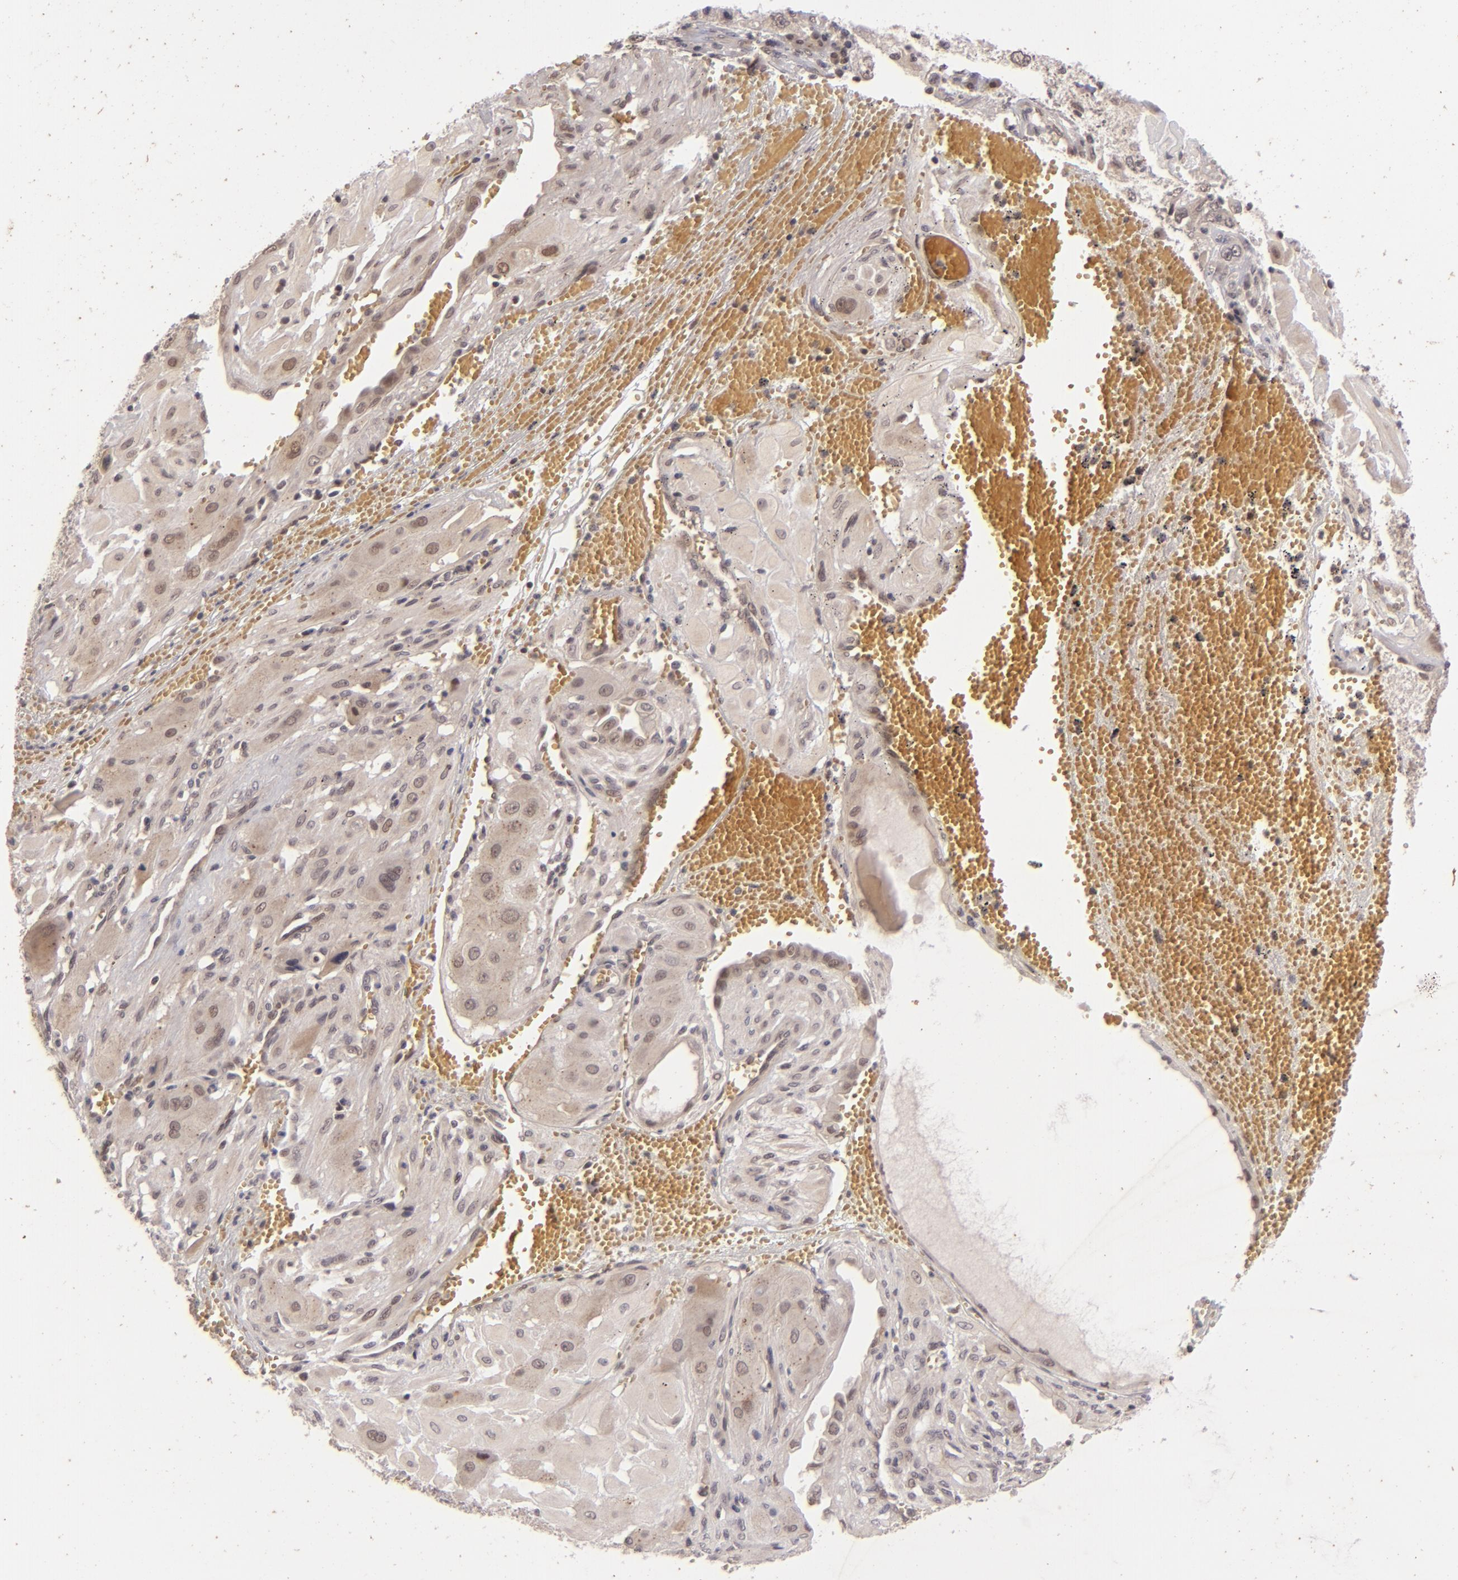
{"staining": {"intensity": "weak", "quantity": "<25%", "location": "cytoplasmic/membranous"}, "tissue": "cervical cancer", "cell_type": "Tumor cells", "image_type": "cancer", "snomed": [{"axis": "morphology", "description": "Squamous cell carcinoma, NOS"}, {"axis": "topography", "description": "Cervix"}], "caption": "Tumor cells show no significant protein expression in squamous cell carcinoma (cervical). (DAB (3,3'-diaminobenzidine) immunohistochemistry visualized using brightfield microscopy, high magnification).", "gene": "DFFA", "patient": {"sex": "female", "age": 34}}